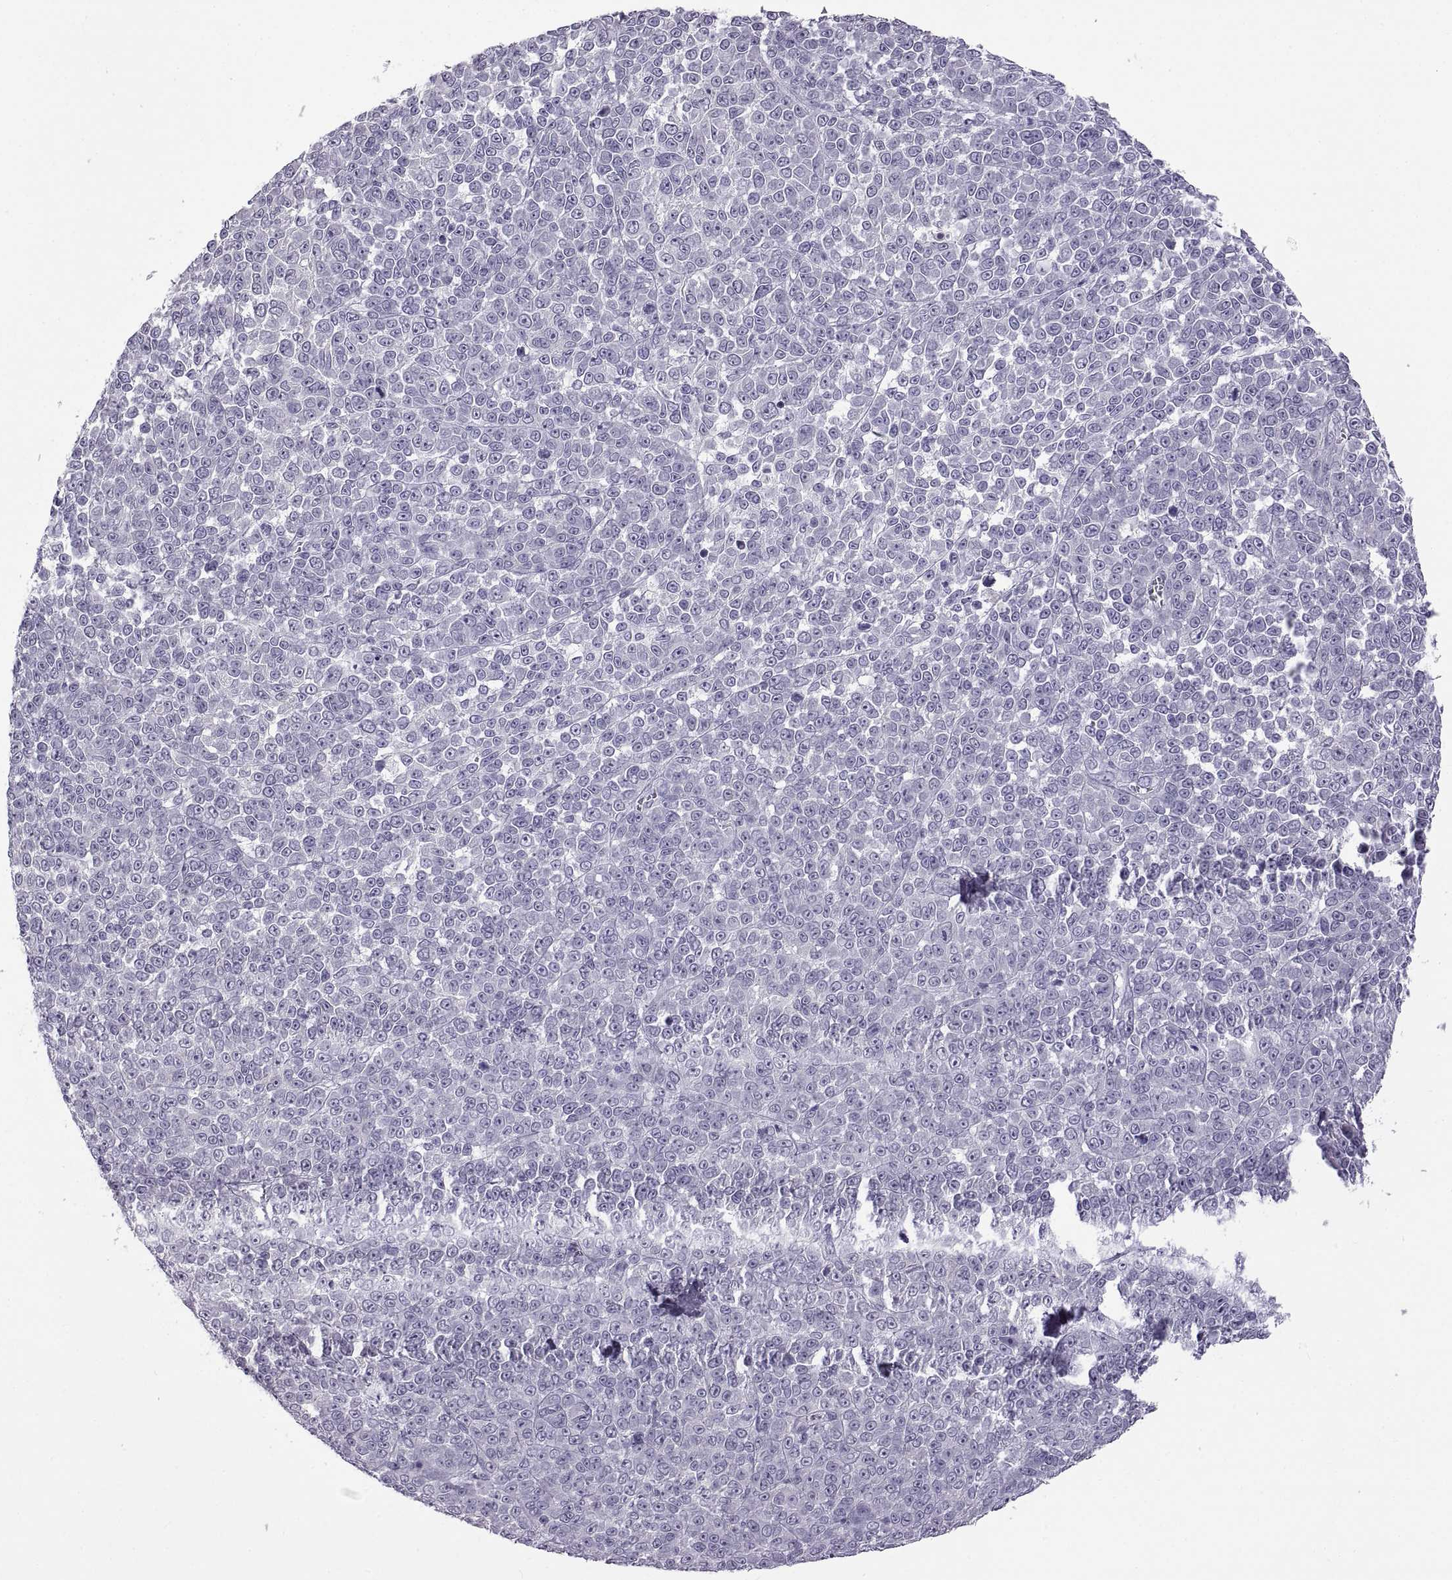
{"staining": {"intensity": "negative", "quantity": "none", "location": "none"}, "tissue": "melanoma", "cell_type": "Tumor cells", "image_type": "cancer", "snomed": [{"axis": "morphology", "description": "Malignant melanoma, NOS"}, {"axis": "topography", "description": "Skin"}], "caption": "DAB immunohistochemical staining of malignant melanoma demonstrates no significant expression in tumor cells.", "gene": "RDM1", "patient": {"sex": "female", "age": 95}}